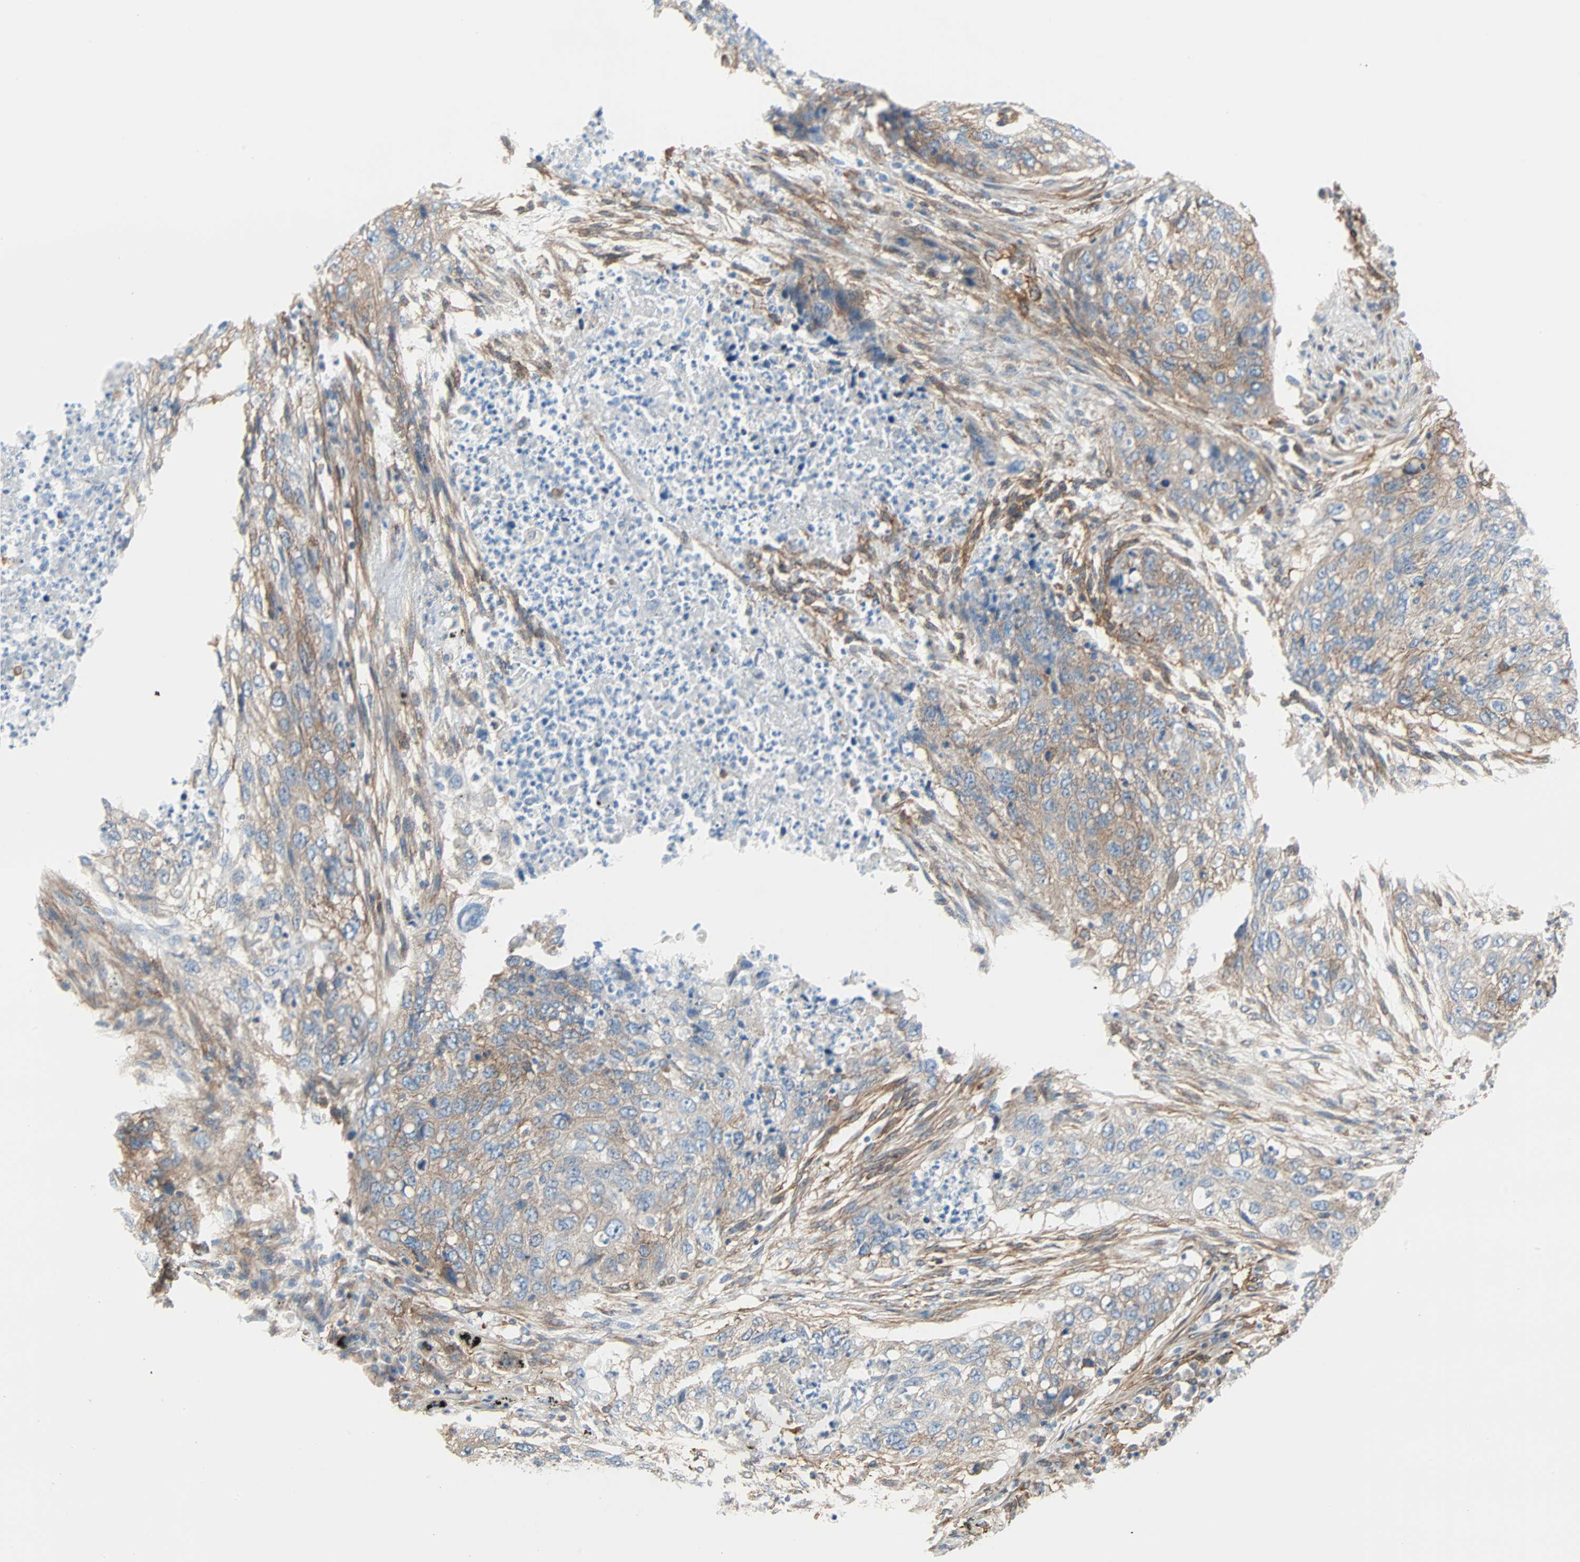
{"staining": {"intensity": "moderate", "quantity": ">75%", "location": "cytoplasmic/membranous"}, "tissue": "lung cancer", "cell_type": "Tumor cells", "image_type": "cancer", "snomed": [{"axis": "morphology", "description": "Squamous cell carcinoma, NOS"}, {"axis": "topography", "description": "Lung"}], "caption": "Immunohistochemical staining of human lung cancer (squamous cell carcinoma) displays medium levels of moderate cytoplasmic/membranous staining in about >75% of tumor cells.", "gene": "EPB41L2", "patient": {"sex": "female", "age": 63}}